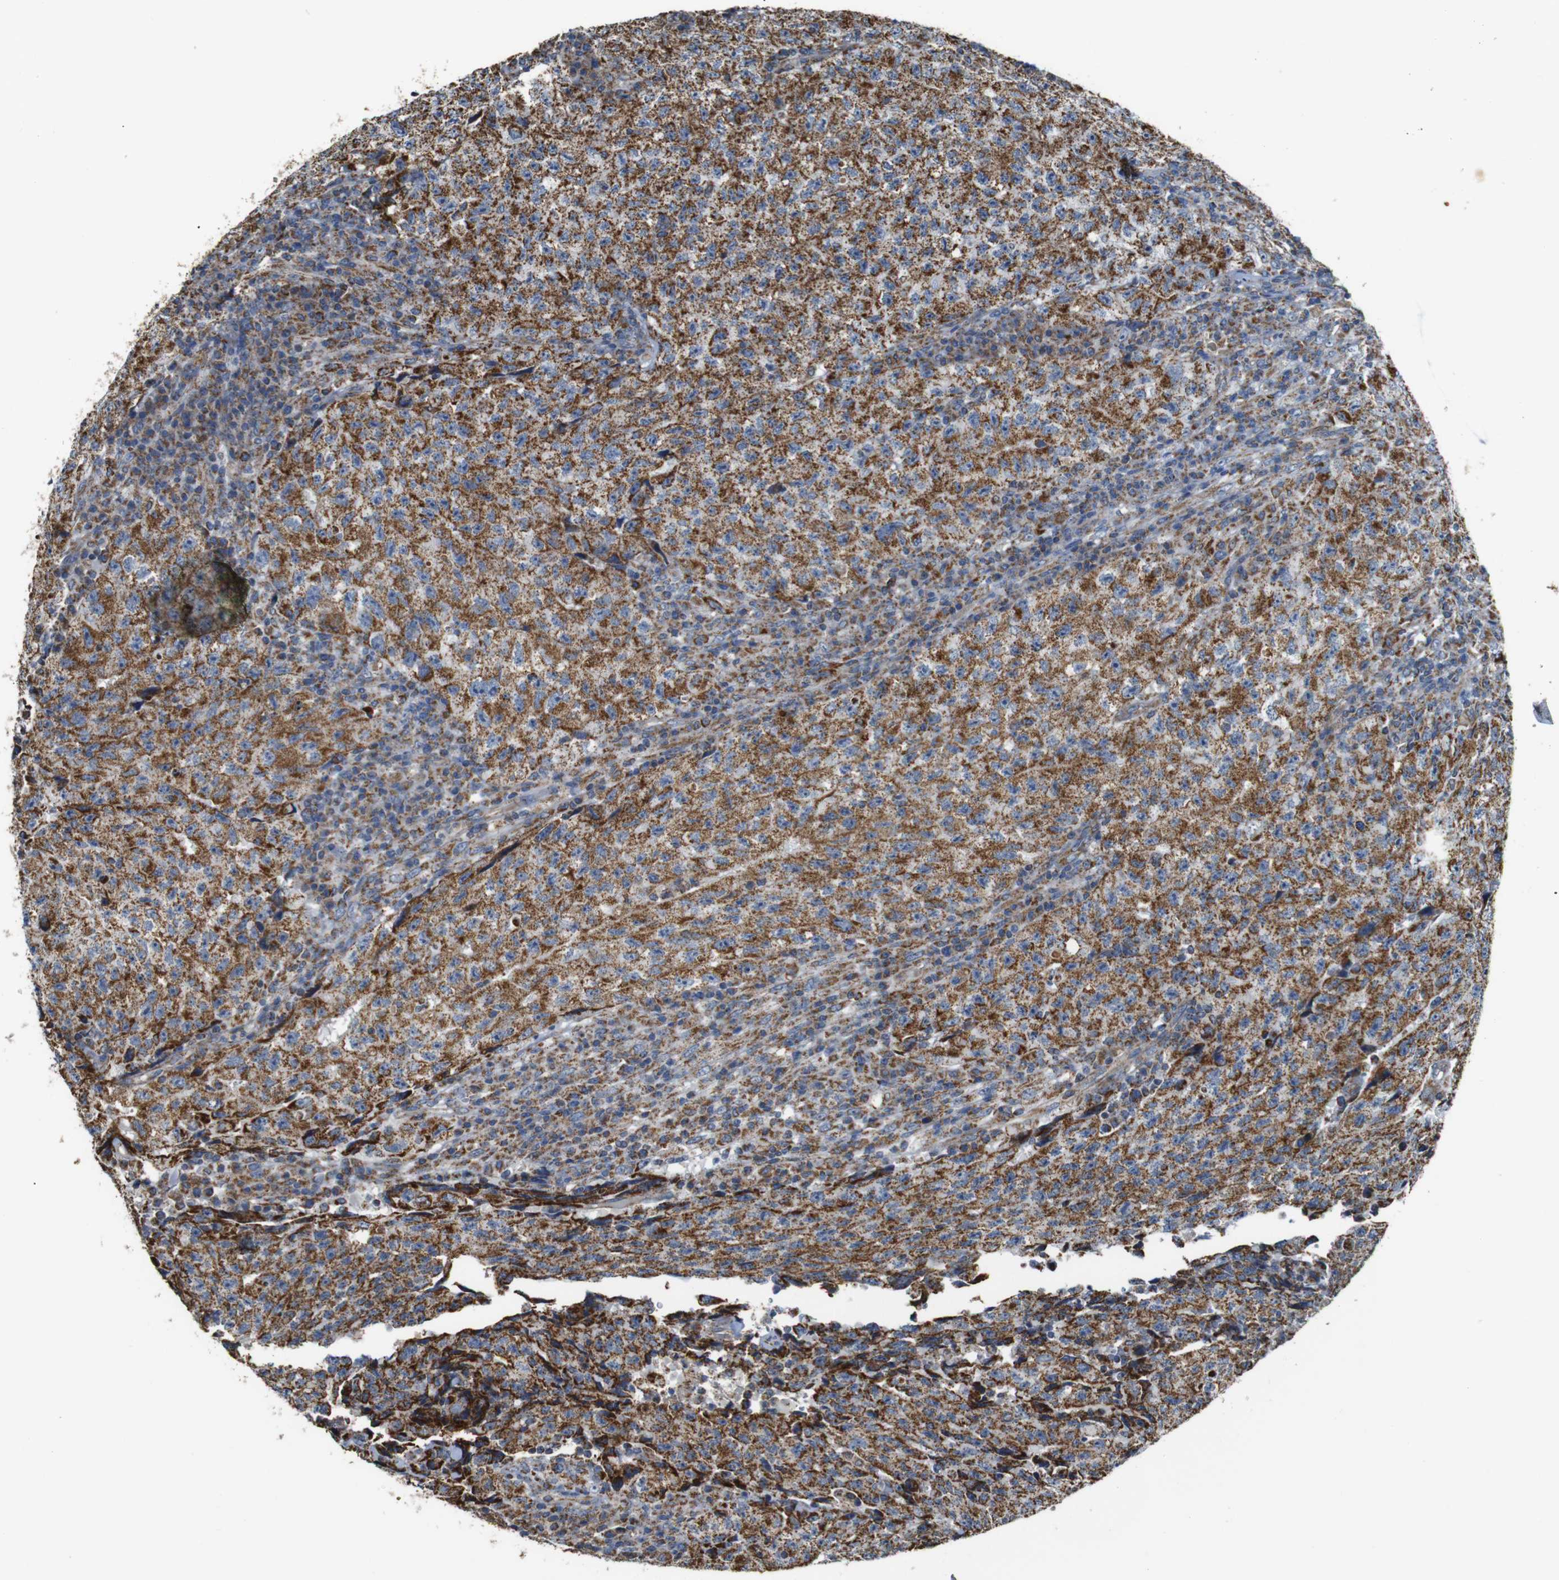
{"staining": {"intensity": "moderate", "quantity": ">75%", "location": "cytoplasmic/membranous"}, "tissue": "testis cancer", "cell_type": "Tumor cells", "image_type": "cancer", "snomed": [{"axis": "morphology", "description": "Necrosis, NOS"}, {"axis": "morphology", "description": "Carcinoma, Embryonal, NOS"}, {"axis": "topography", "description": "Testis"}], "caption": "Human testis cancer stained for a protein (brown) displays moderate cytoplasmic/membranous positive staining in approximately >75% of tumor cells.", "gene": "NR3C2", "patient": {"sex": "male", "age": 19}}